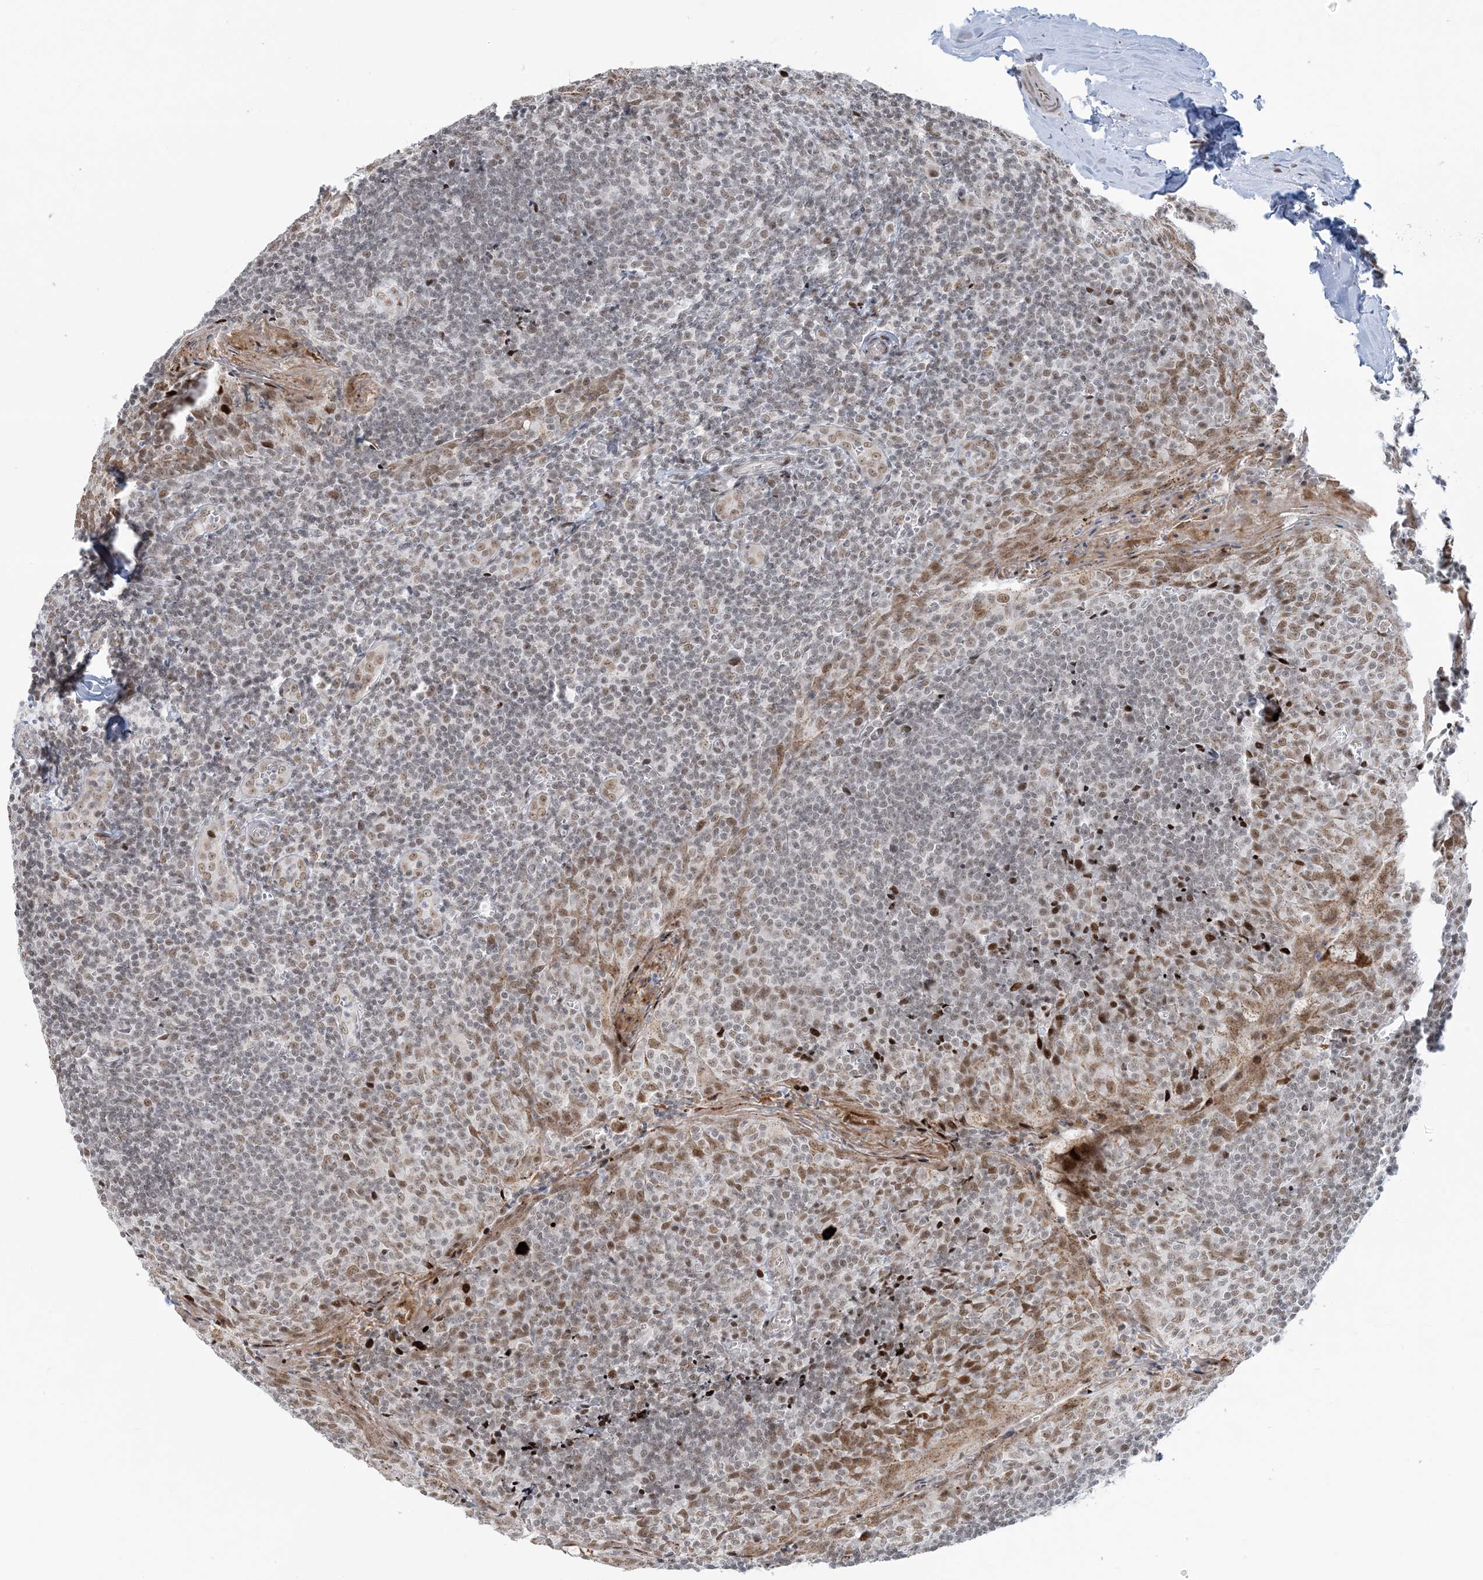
{"staining": {"intensity": "moderate", "quantity": ">75%", "location": "nuclear"}, "tissue": "tonsil", "cell_type": "Germinal center cells", "image_type": "normal", "snomed": [{"axis": "morphology", "description": "Normal tissue, NOS"}, {"axis": "topography", "description": "Tonsil"}], "caption": "The photomicrograph exhibits a brown stain indicating the presence of a protein in the nuclear of germinal center cells in tonsil. Nuclei are stained in blue.", "gene": "ECT2L", "patient": {"sex": "male", "age": 27}}